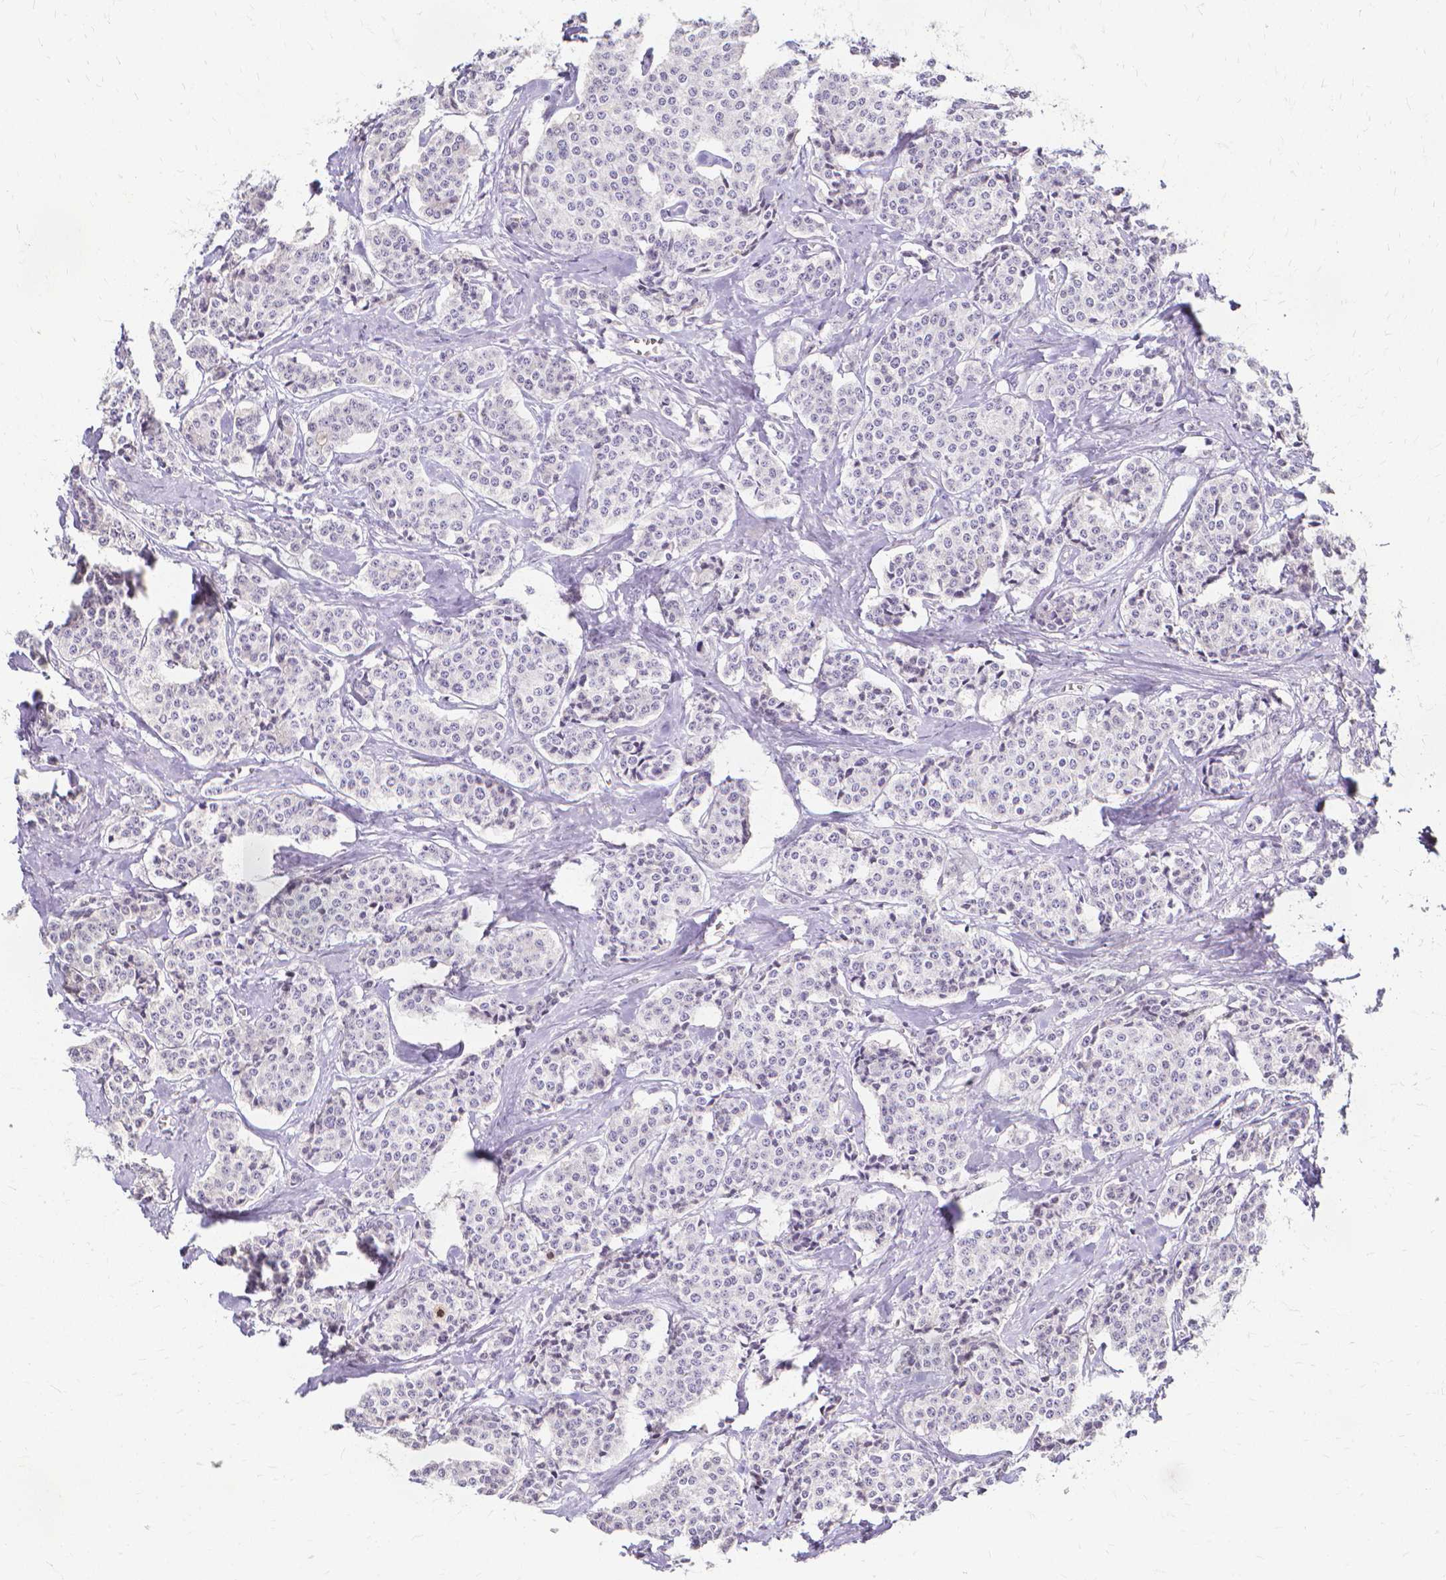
{"staining": {"intensity": "negative", "quantity": "none", "location": "none"}, "tissue": "carcinoid", "cell_type": "Tumor cells", "image_type": "cancer", "snomed": [{"axis": "morphology", "description": "Carcinoid, malignant, NOS"}, {"axis": "topography", "description": "Small intestine"}], "caption": "Tumor cells show no significant protein positivity in carcinoid (malignant). (Stains: DAB IHC with hematoxylin counter stain, Microscopy: brightfield microscopy at high magnification).", "gene": "CCNB1", "patient": {"sex": "female", "age": 64}}